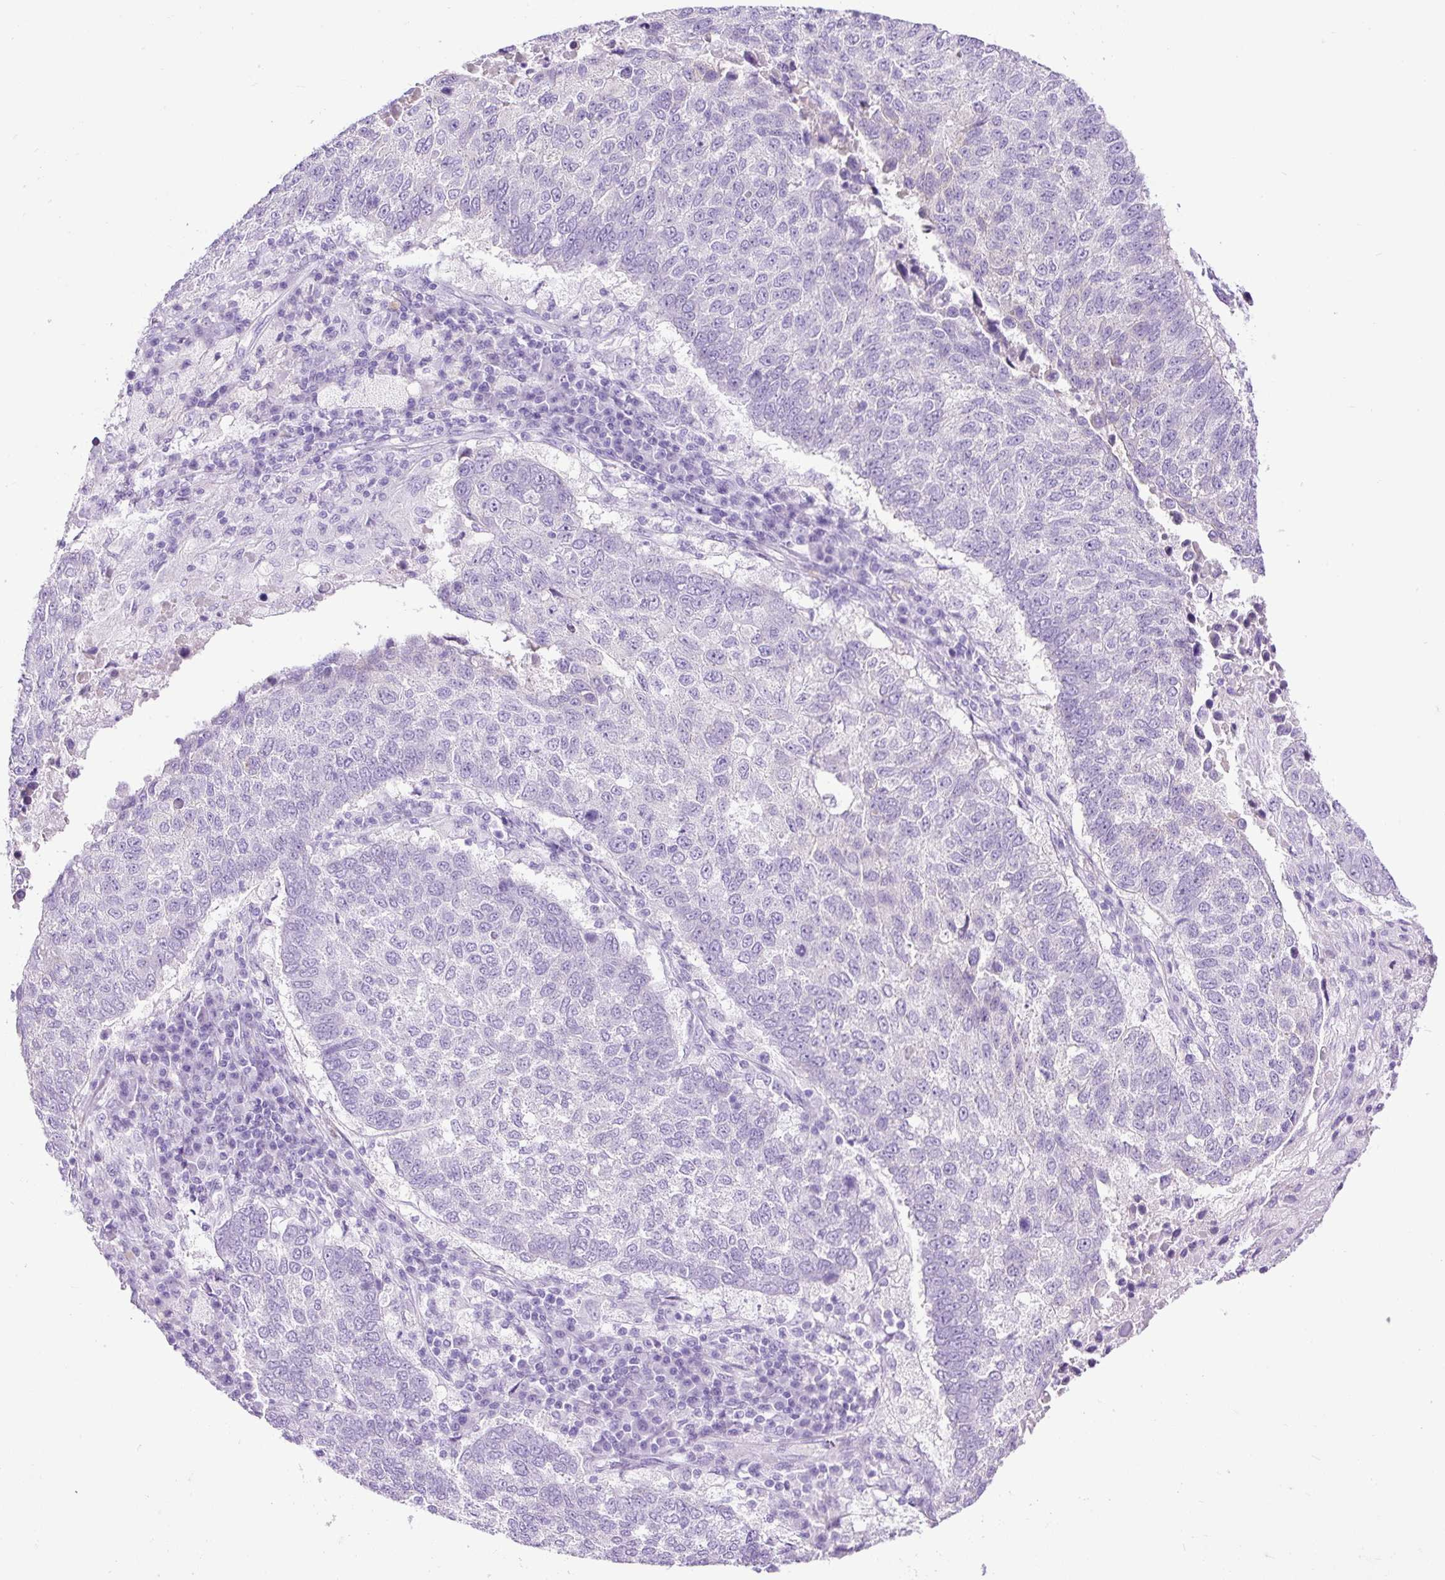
{"staining": {"intensity": "negative", "quantity": "none", "location": "none"}, "tissue": "lung cancer", "cell_type": "Tumor cells", "image_type": "cancer", "snomed": [{"axis": "morphology", "description": "Squamous cell carcinoma, NOS"}, {"axis": "topography", "description": "Lung"}], "caption": "This is an immunohistochemistry histopathology image of lung cancer (squamous cell carcinoma). There is no positivity in tumor cells.", "gene": "PDIA2", "patient": {"sex": "male", "age": 73}}